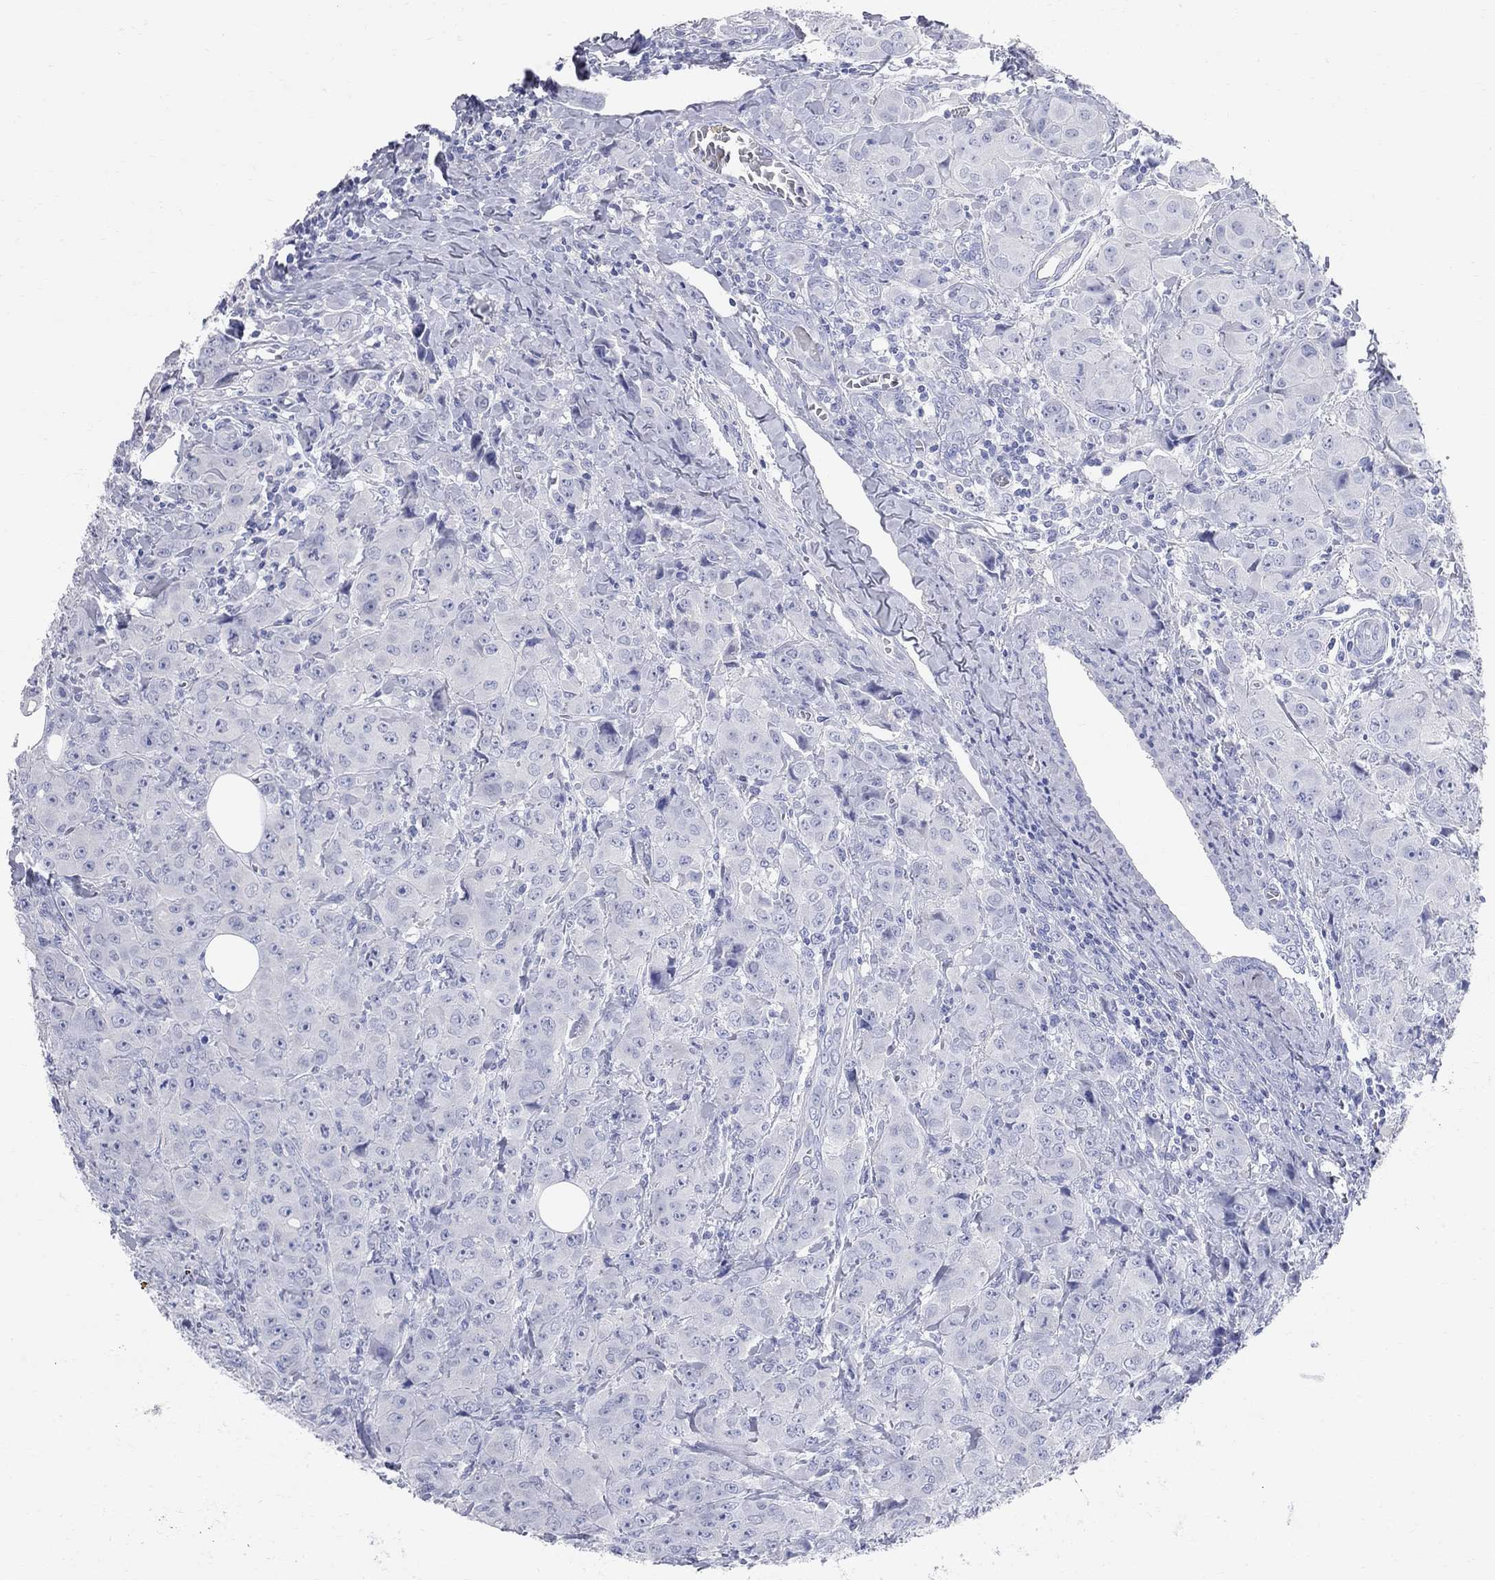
{"staining": {"intensity": "negative", "quantity": "none", "location": "none"}, "tissue": "breast cancer", "cell_type": "Tumor cells", "image_type": "cancer", "snomed": [{"axis": "morphology", "description": "Duct carcinoma"}, {"axis": "topography", "description": "Breast"}], "caption": "This photomicrograph is of breast cancer (infiltrating ductal carcinoma) stained with immunohistochemistry (IHC) to label a protein in brown with the nuclei are counter-stained blue. There is no positivity in tumor cells.", "gene": "AOX1", "patient": {"sex": "female", "age": 43}}